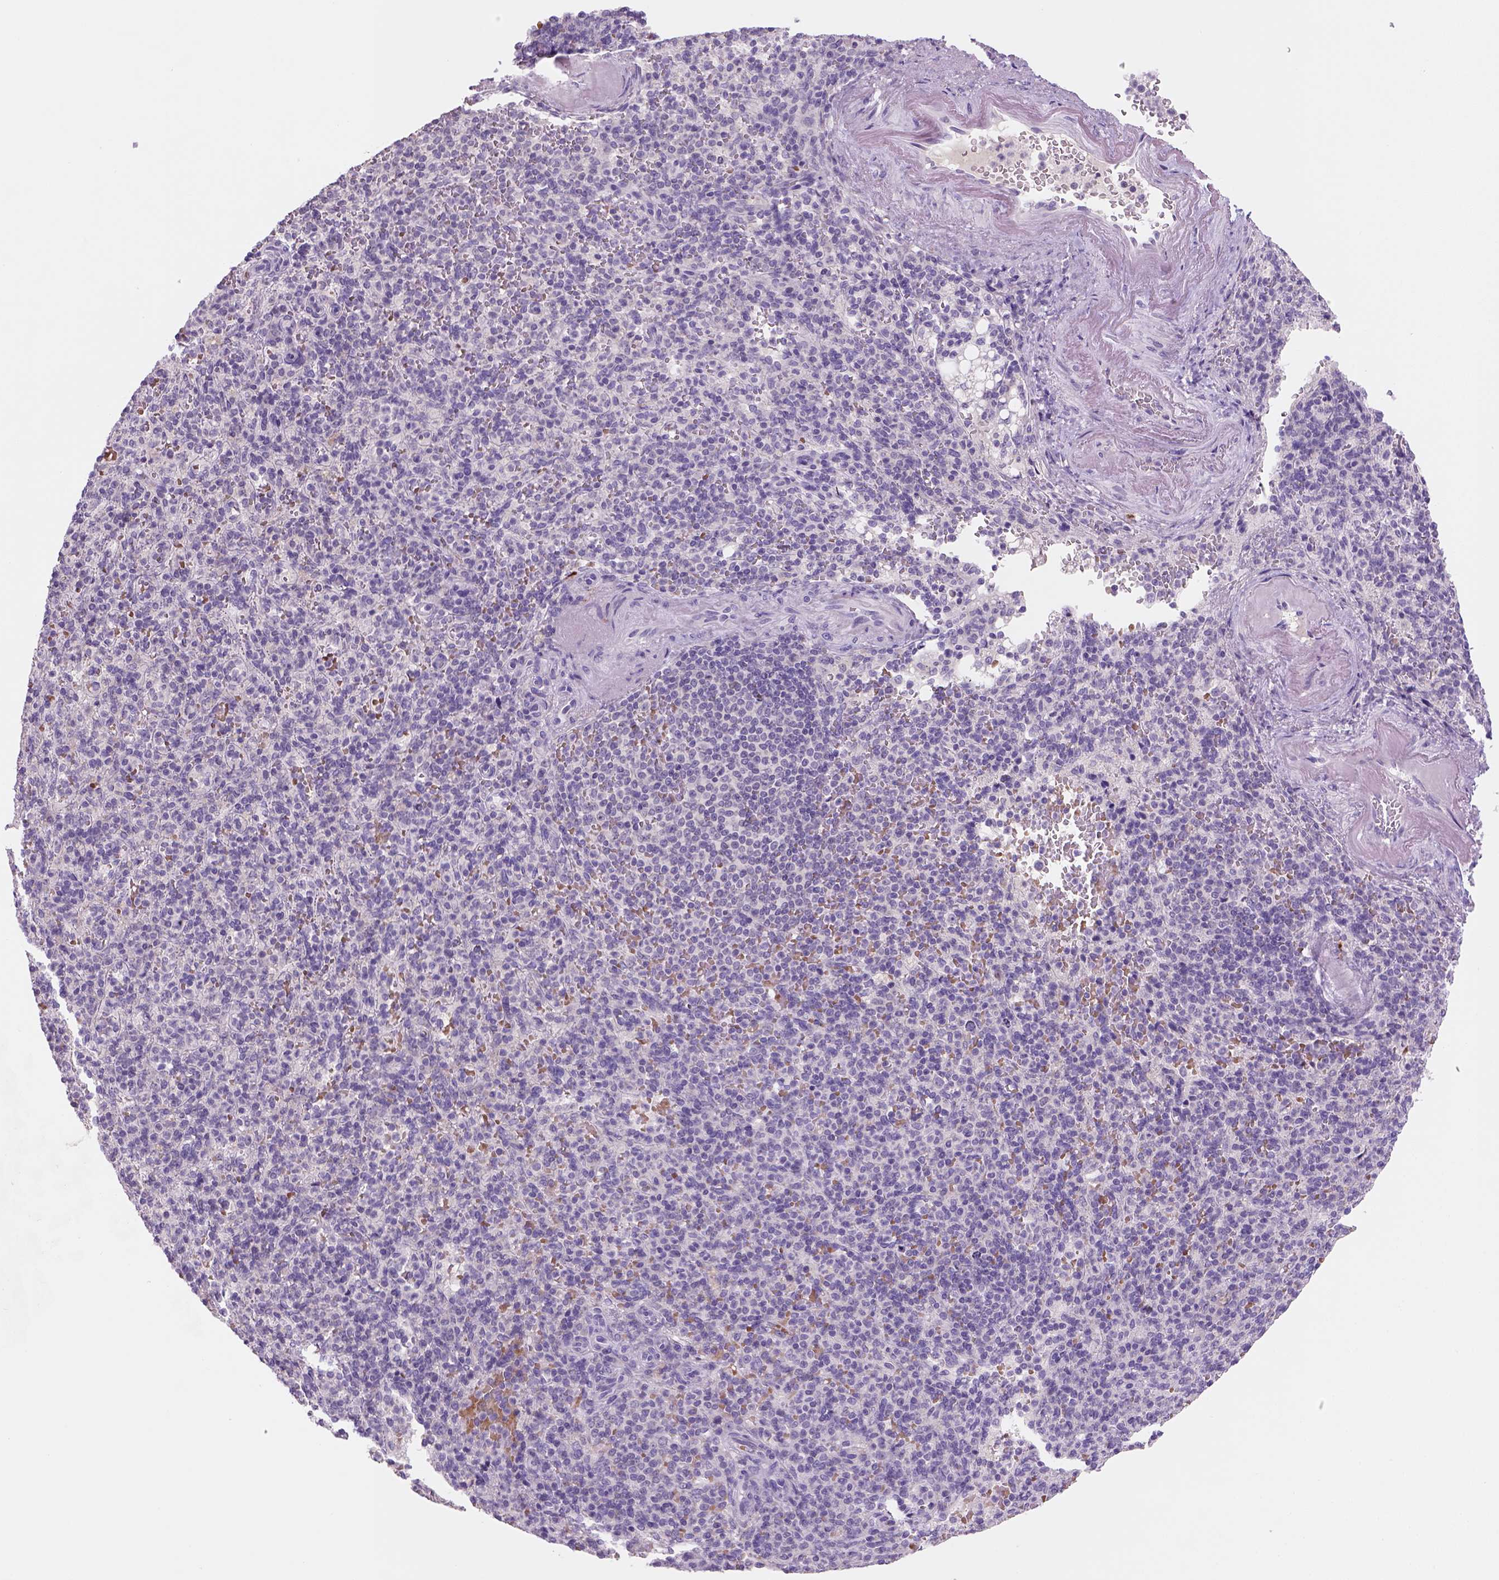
{"staining": {"intensity": "negative", "quantity": "none", "location": "none"}, "tissue": "spleen", "cell_type": "Cells in red pulp", "image_type": "normal", "snomed": [{"axis": "morphology", "description": "Normal tissue, NOS"}, {"axis": "topography", "description": "Spleen"}], "caption": "IHC of unremarkable spleen exhibits no expression in cells in red pulp. (DAB immunohistochemistry visualized using brightfield microscopy, high magnification).", "gene": "ZMAT4", "patient": {"sex": "female", "age": 74}}